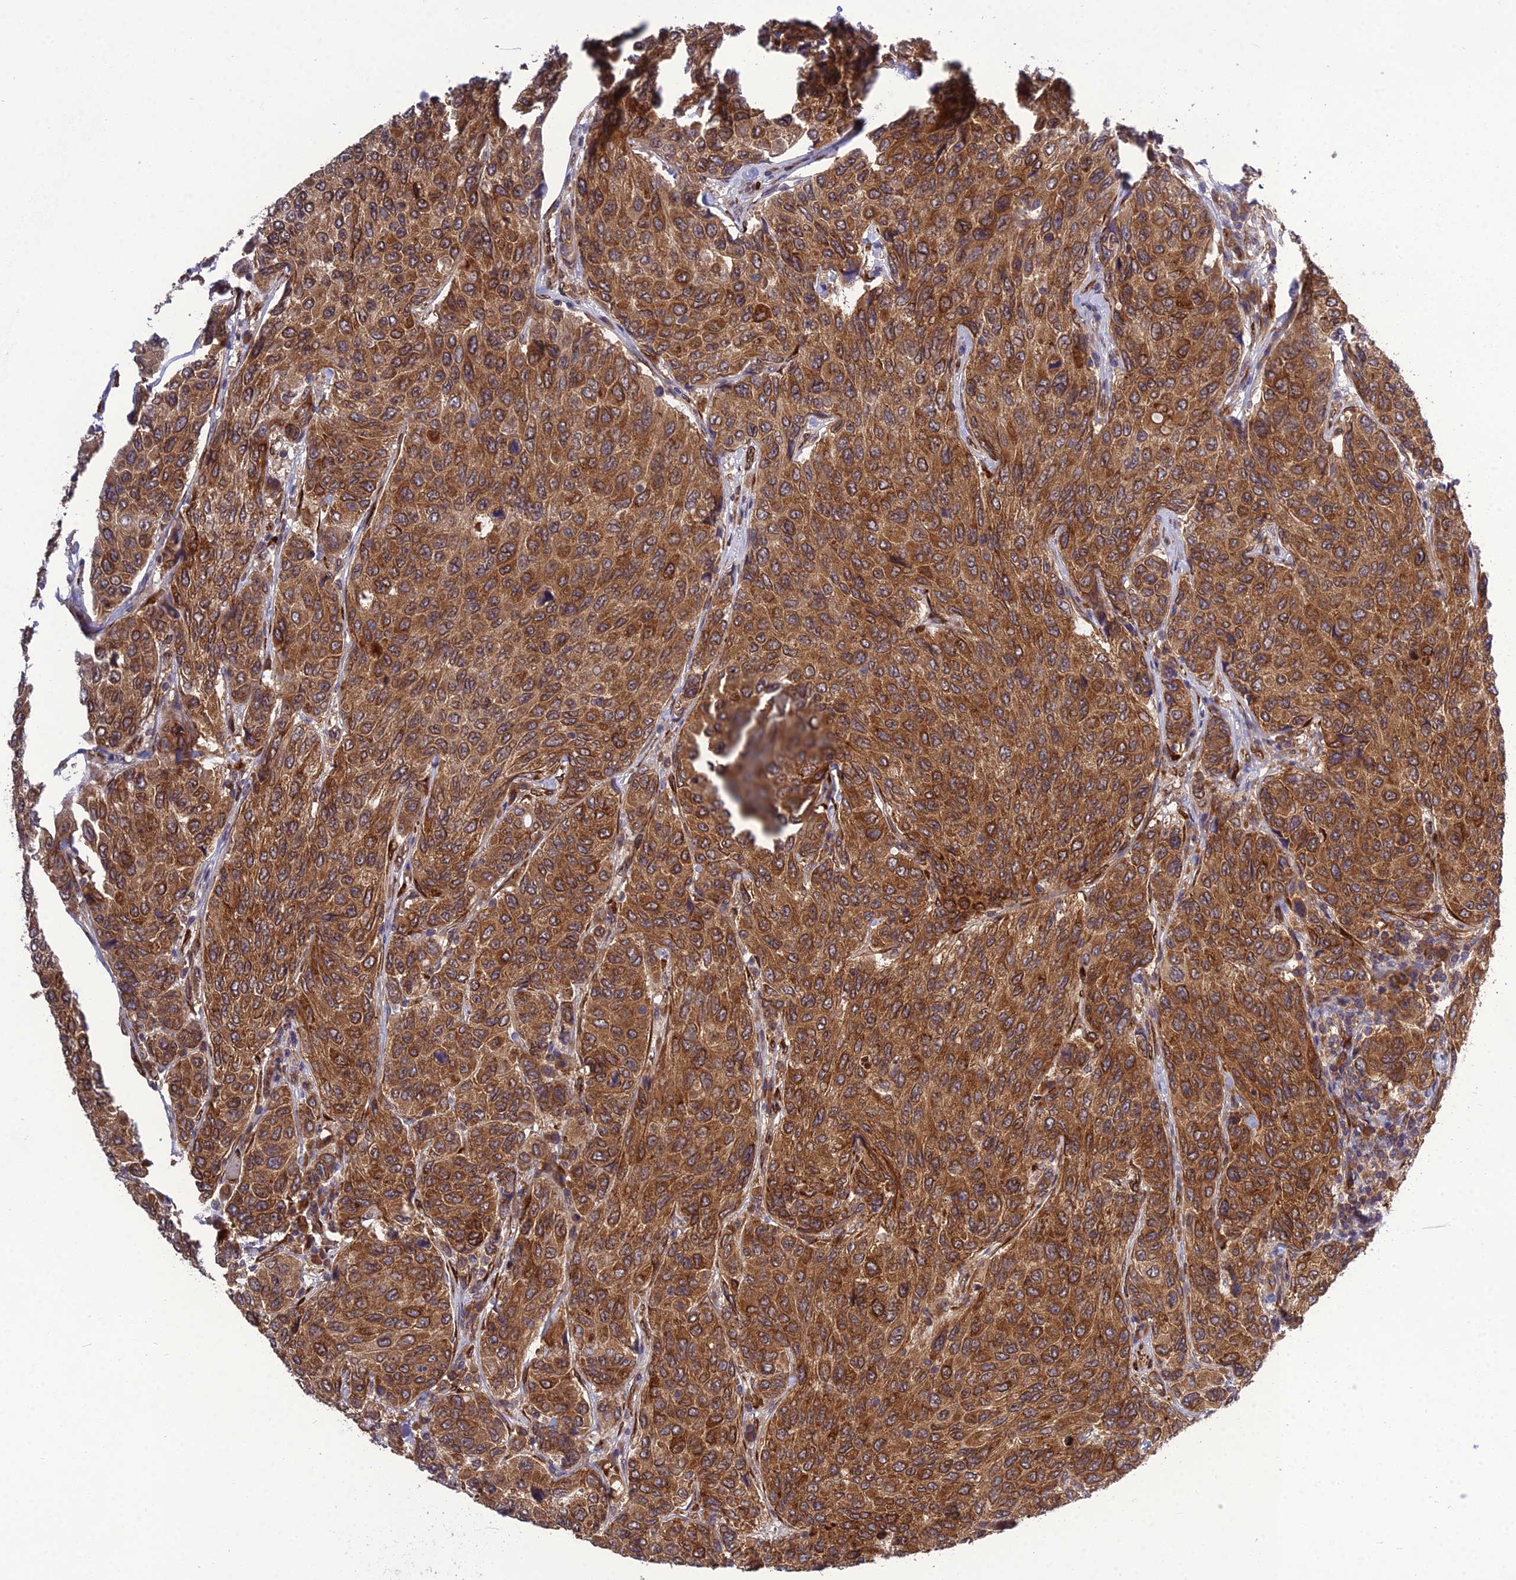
{"staining": {"intensity": "strong", "quantity": ">75%", "location": "cytoplasmic/membranous"}, "tissue": "breast cancer", "cell_type": "Tumor cells", "image_type": "cancer", "snomed": [{"axis": "morphology", "description": "Duct carcinoma"}, {"axis": "topography", "description": "Breast"}], "caption": "Breast cancer (intraductal carcinoma) stained with IHC demonstrates strong cytoplasmic/membranous positivity in approximately >75% of tumor cells.", "gene": "DHCR7", "patient": {"sex": "female", "age": 55}}